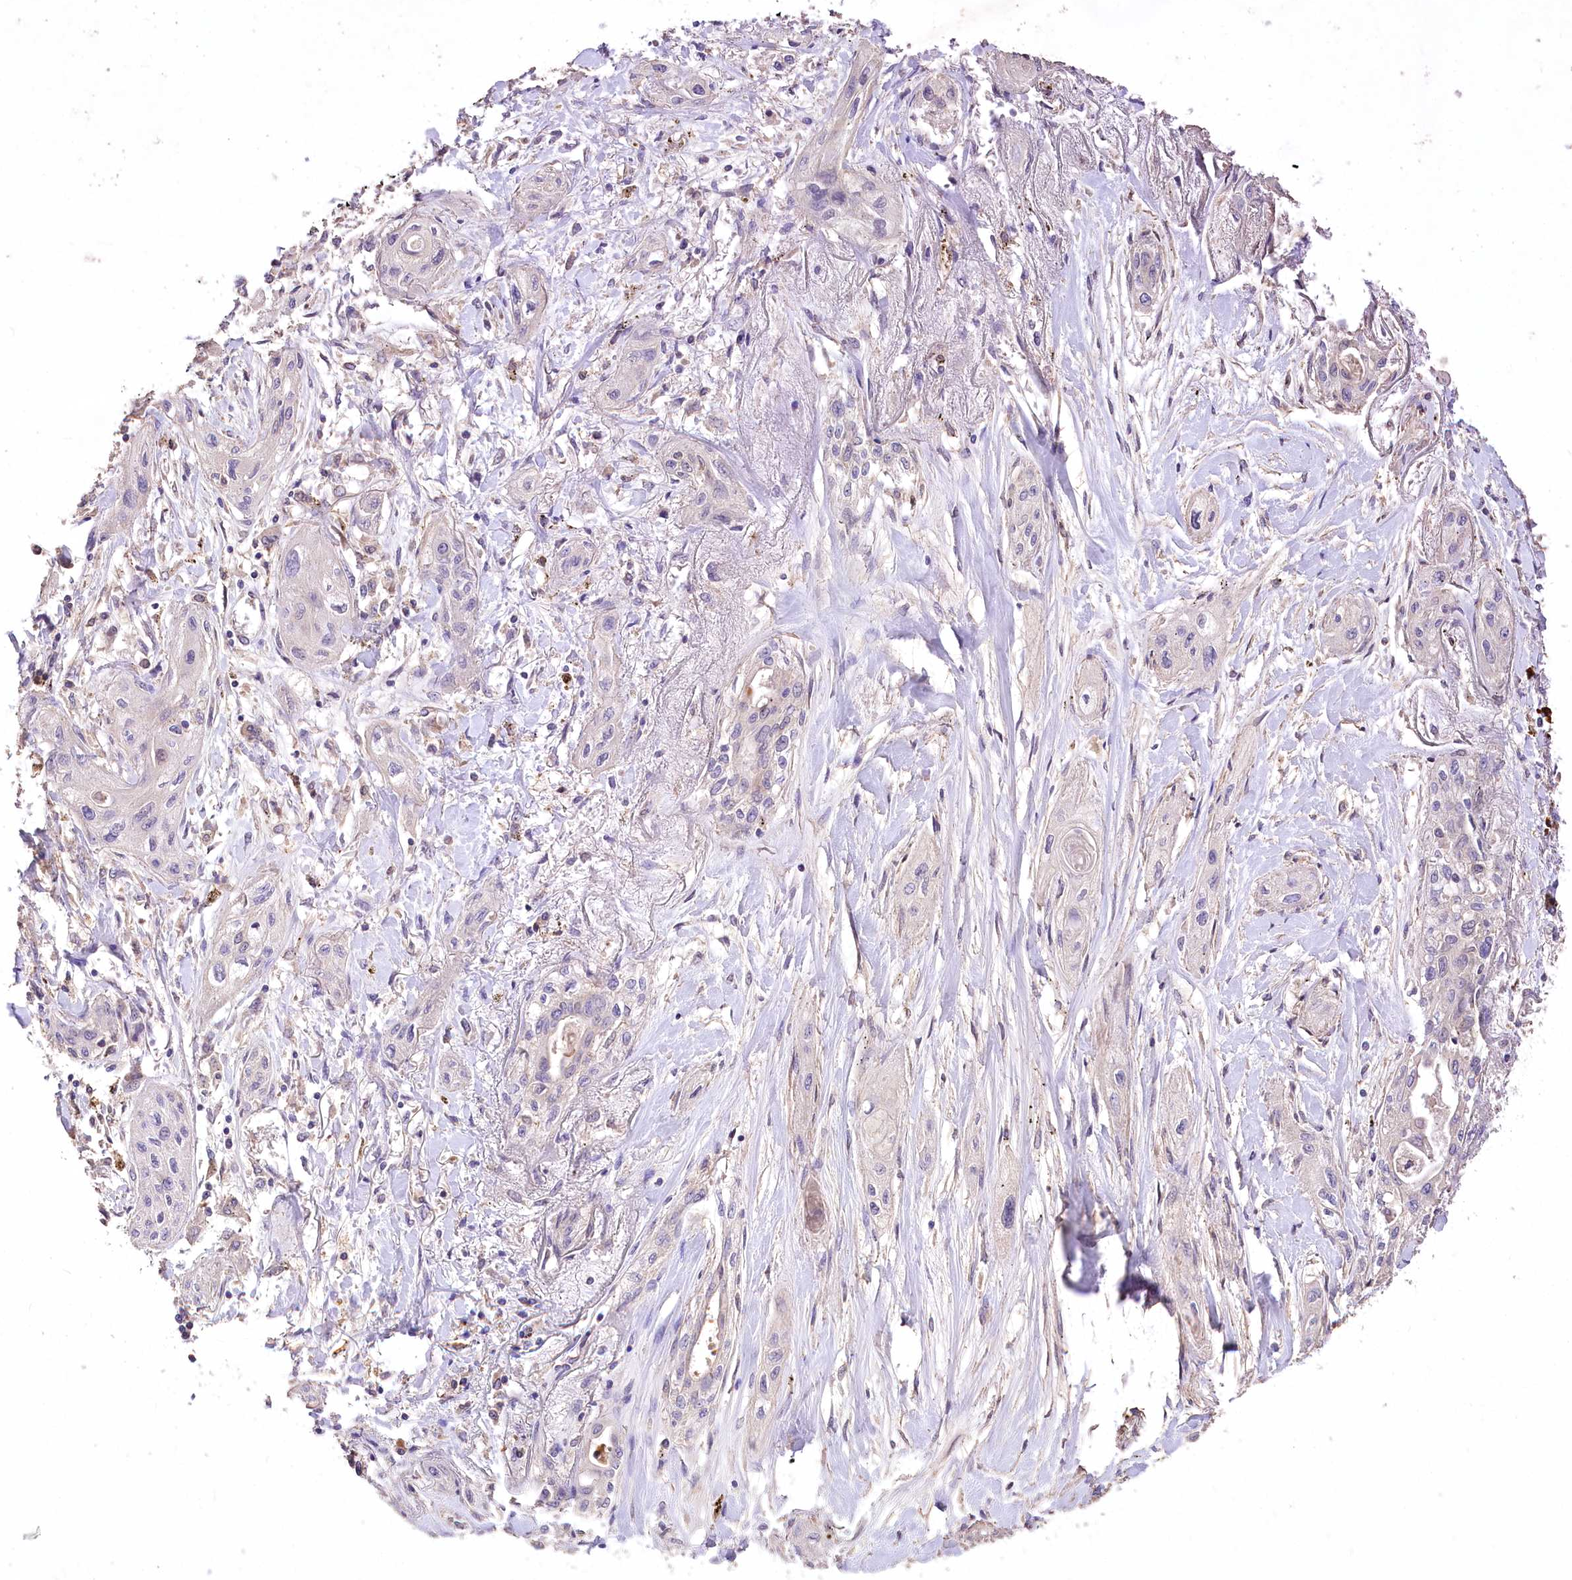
{"staining": {"intensity": "negative", "quantity": "none", "location": "none"}, "tissue": "lung cancer", "cell_type": "Tumor cells", "image_type": "cancer", "snomed": [{"axis": "morphology", "description": "Squamous cell carcinoma, NOS"}, {"axis": "topography", "description": "Lung"}], "caption": "Lung cancer stained for a protein using immunohistochemistry reveals no positivity tumor cells.", "gene": "PCYOX1L", "patient": {"sex": "female", "age": 47}}